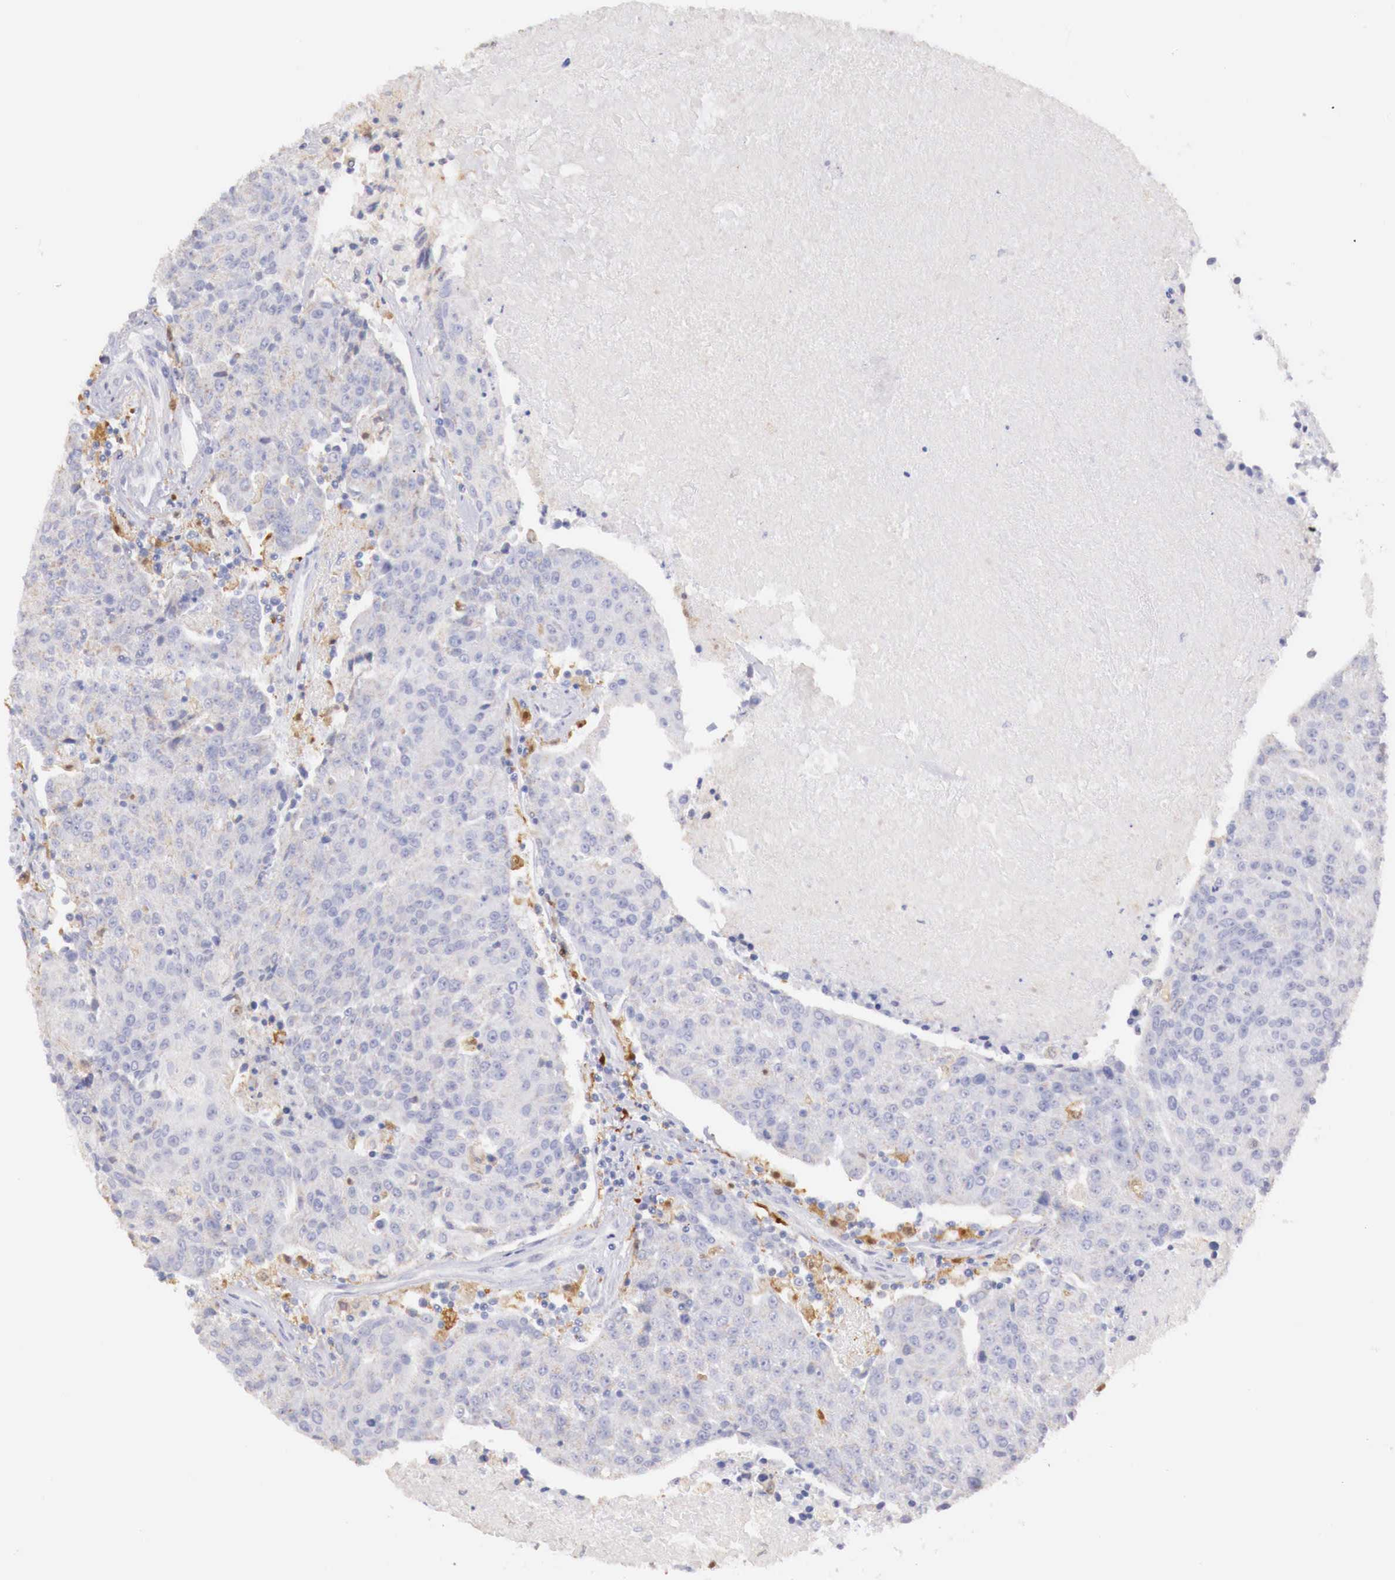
{"staining": {"intensity": "negative", "quantity": "none", "location": "none"}, "tissue": "urothelial cancer", "cell_type": "Tumor cells", "image_type": "cancer", "snomed": [{"axis": "morphology", "description": "Urothelial carcinoma, High grade"}, {"axis": "topography", "description": "Urinary bladder"}], "caption": "Photomicrograph shows no protein expression in tumor cells of urothelial cancer tissue.", "gene": "RENBP", "patient": {"sex": "female", "age": 85}}